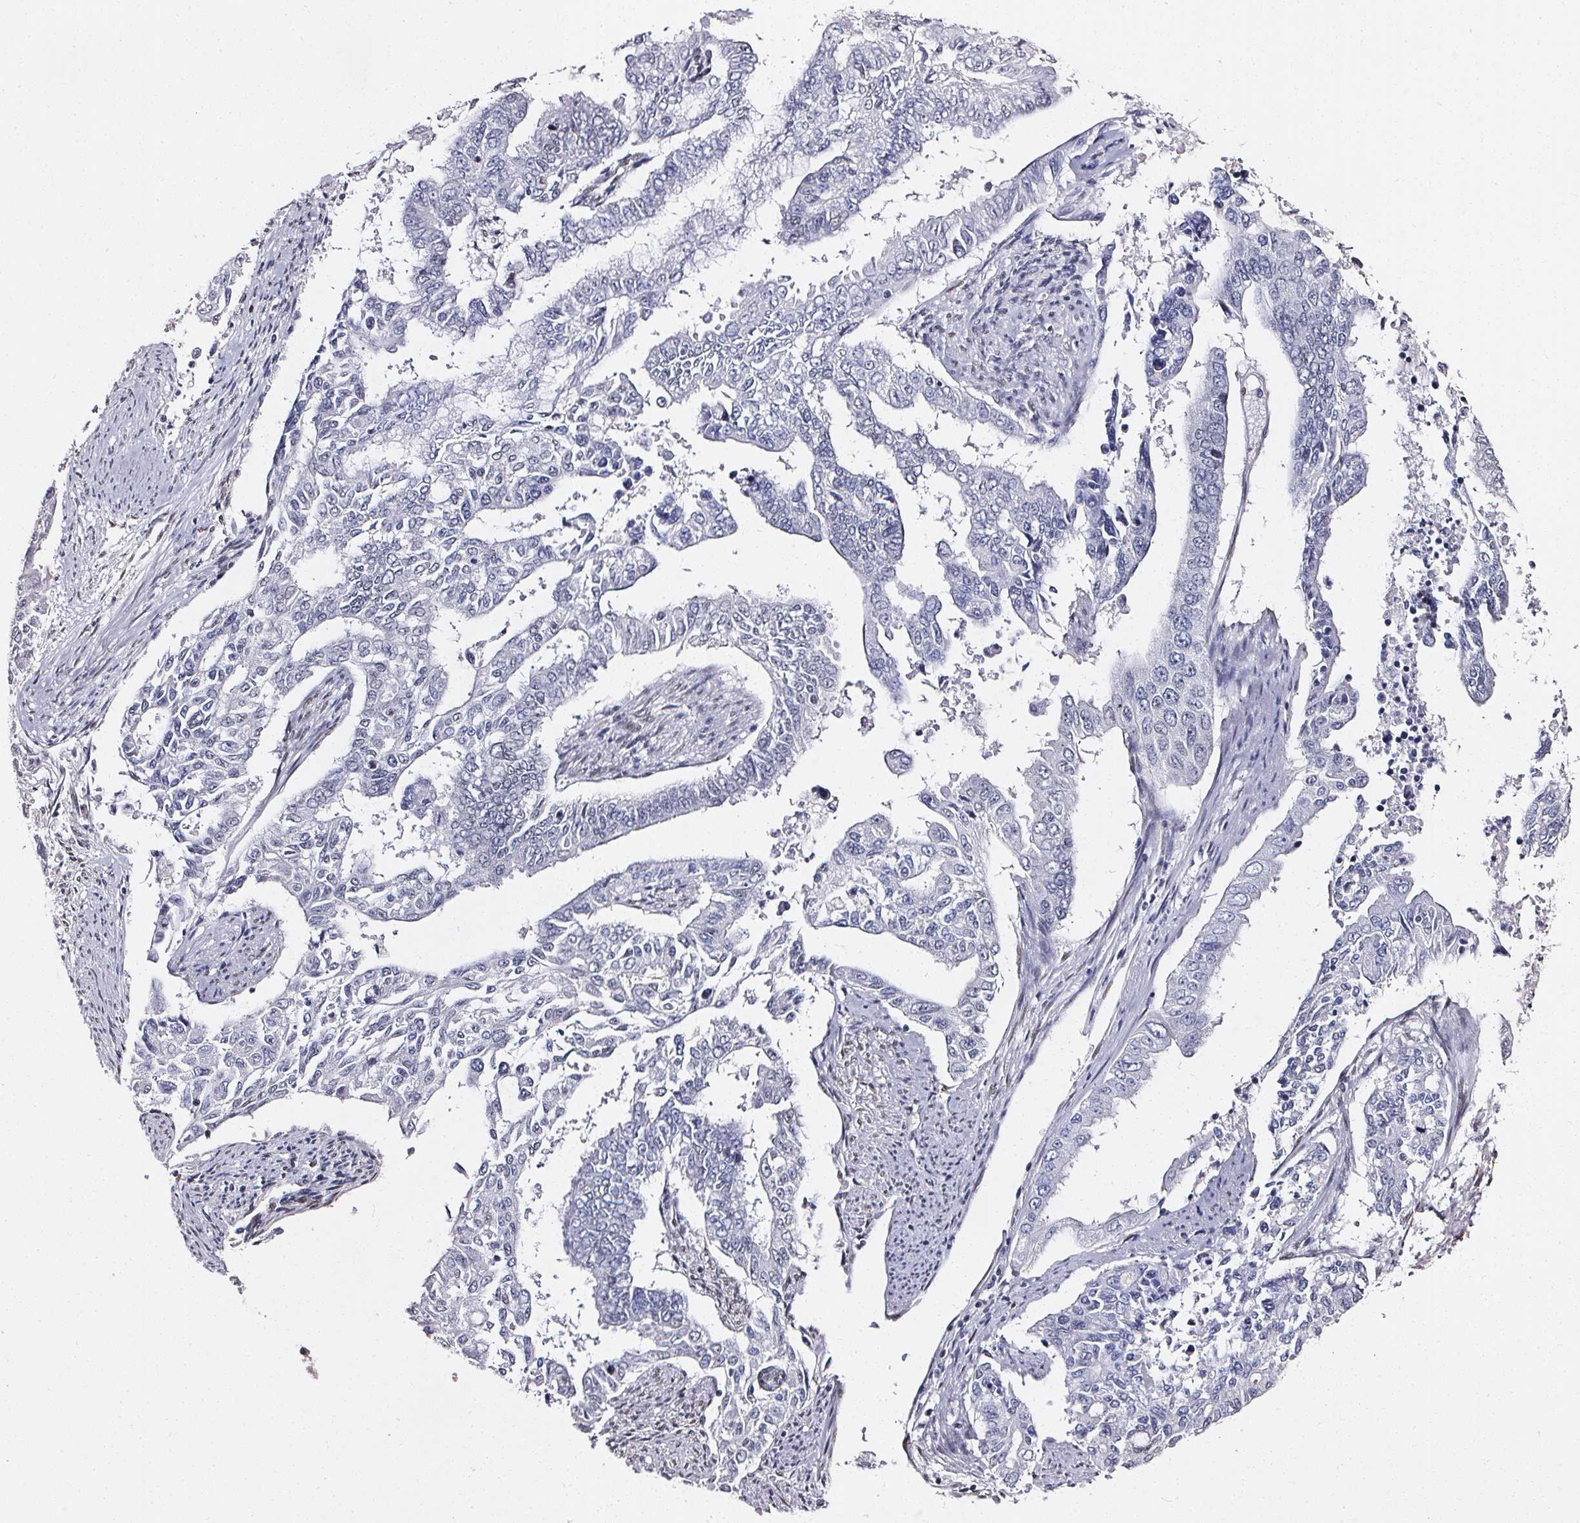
{"staining": {"intensity": "negative", "quantity": "none", "location": "none"}, "tissue": "endometrial cancer", "cell_type": "Tumor cells", "image_type": "cancer", "snomed": [{"axis": "morphology", "description": "Adenocarcinoma, NOS"}, {"axis": "topography", "description": "Uterus"}], "caption": "IHC micrograph of human endometrial adenocarcinoma stained for a protein (brown), which demonstrates no staining in tumor cells.", "gene": "GP6", "patient": {"sex": "female", "age": 59}}